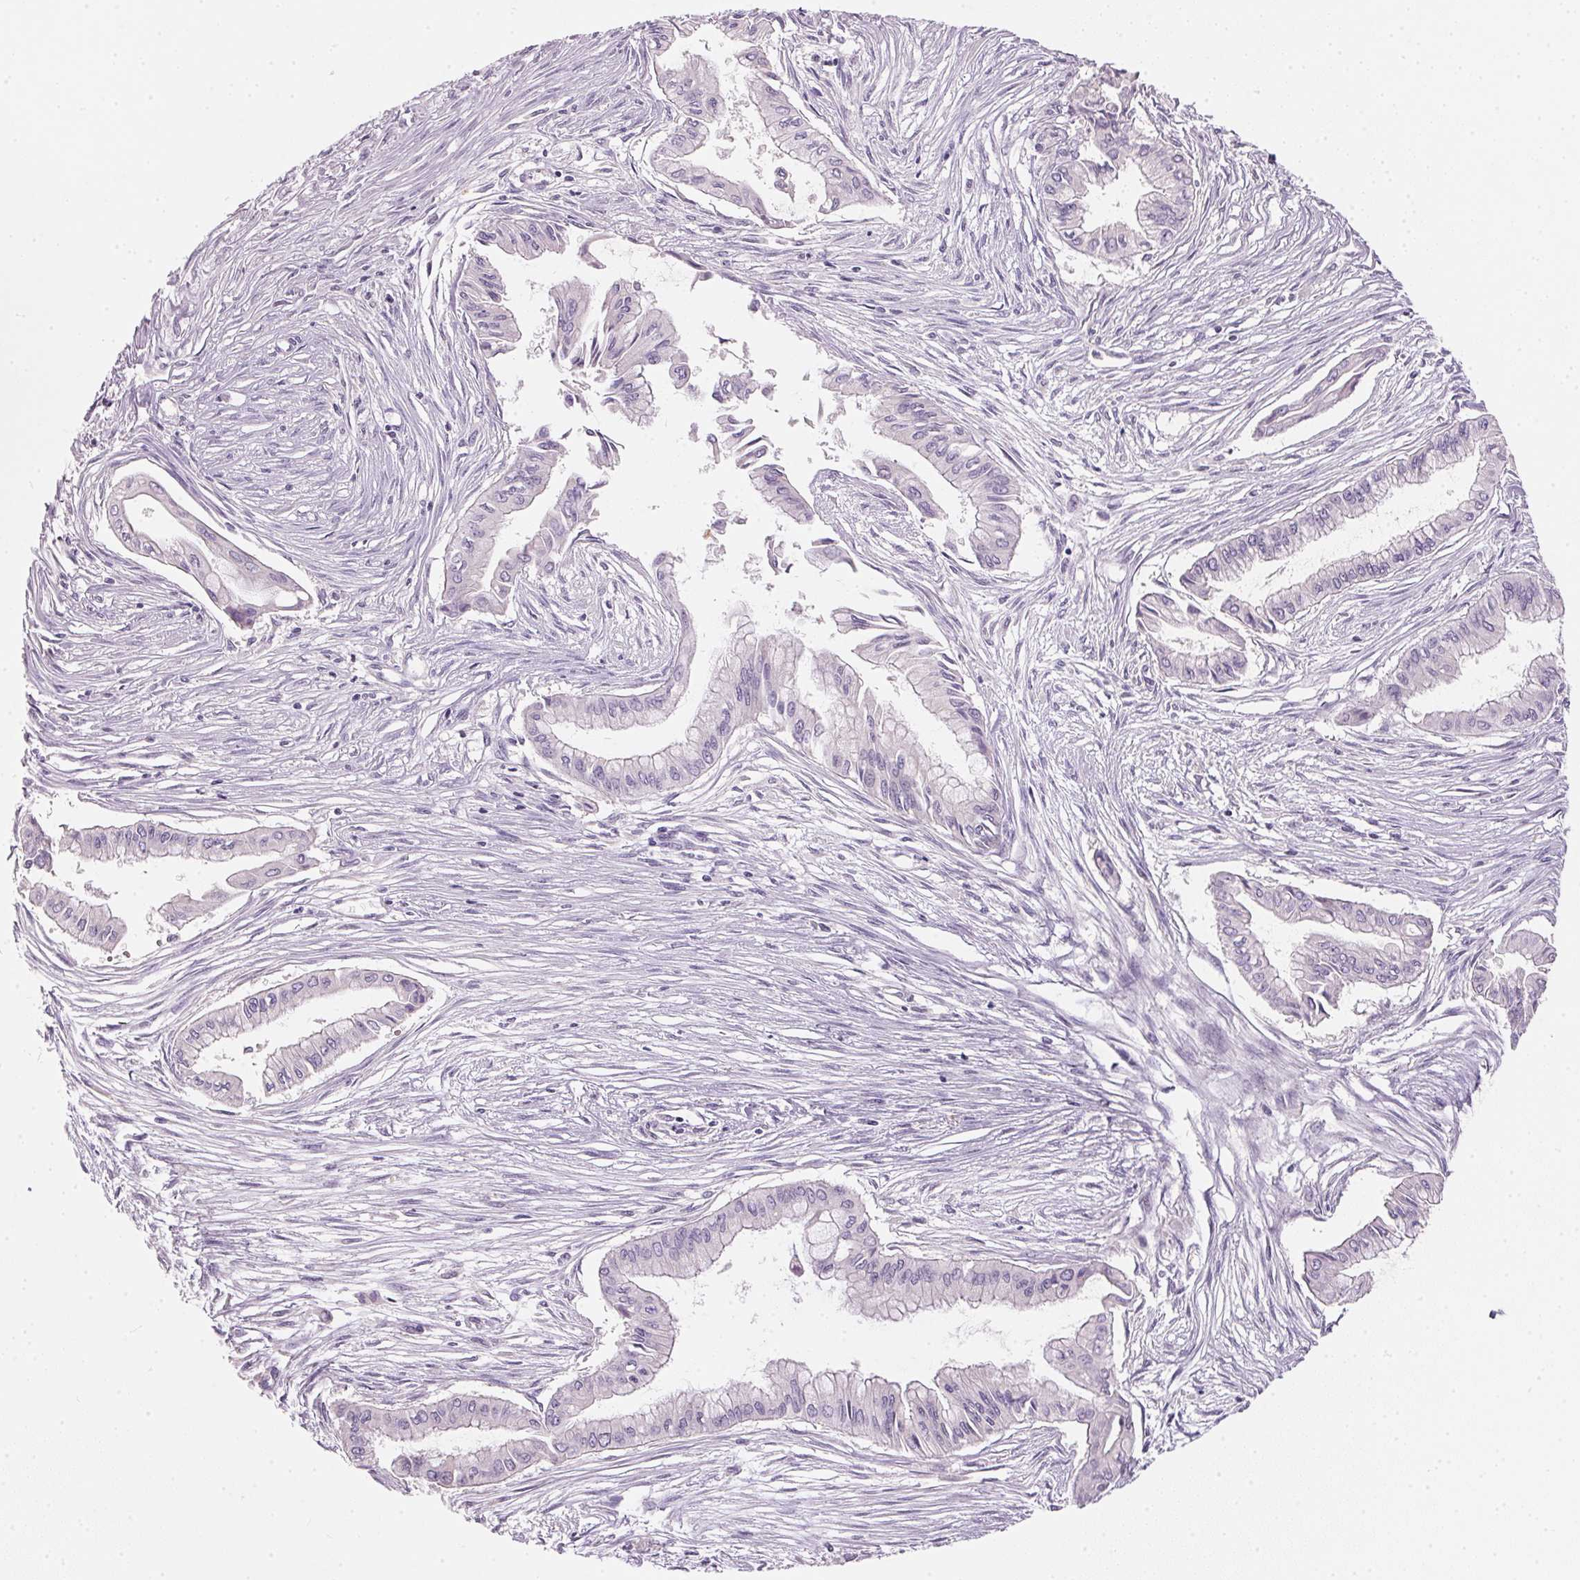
{"staining": {"intensity": "negative", "quantity": "none", "location": "none"}, "tissue": "pancreatic cancer", "cell_type": "Tumor cells", "image_type": "cancer", "snomed": [{"axis": "morphology", "description": "Adenocarcinoma, NOS"}, {"axis": "topography", "description": "Pancreas"}], "caption": "Tumor cells show no significant positivity in pancreatic cancer (adenocarcinoma).", "gene": "HSD17B1", "patient": {"sex": "female", "age": 68}}